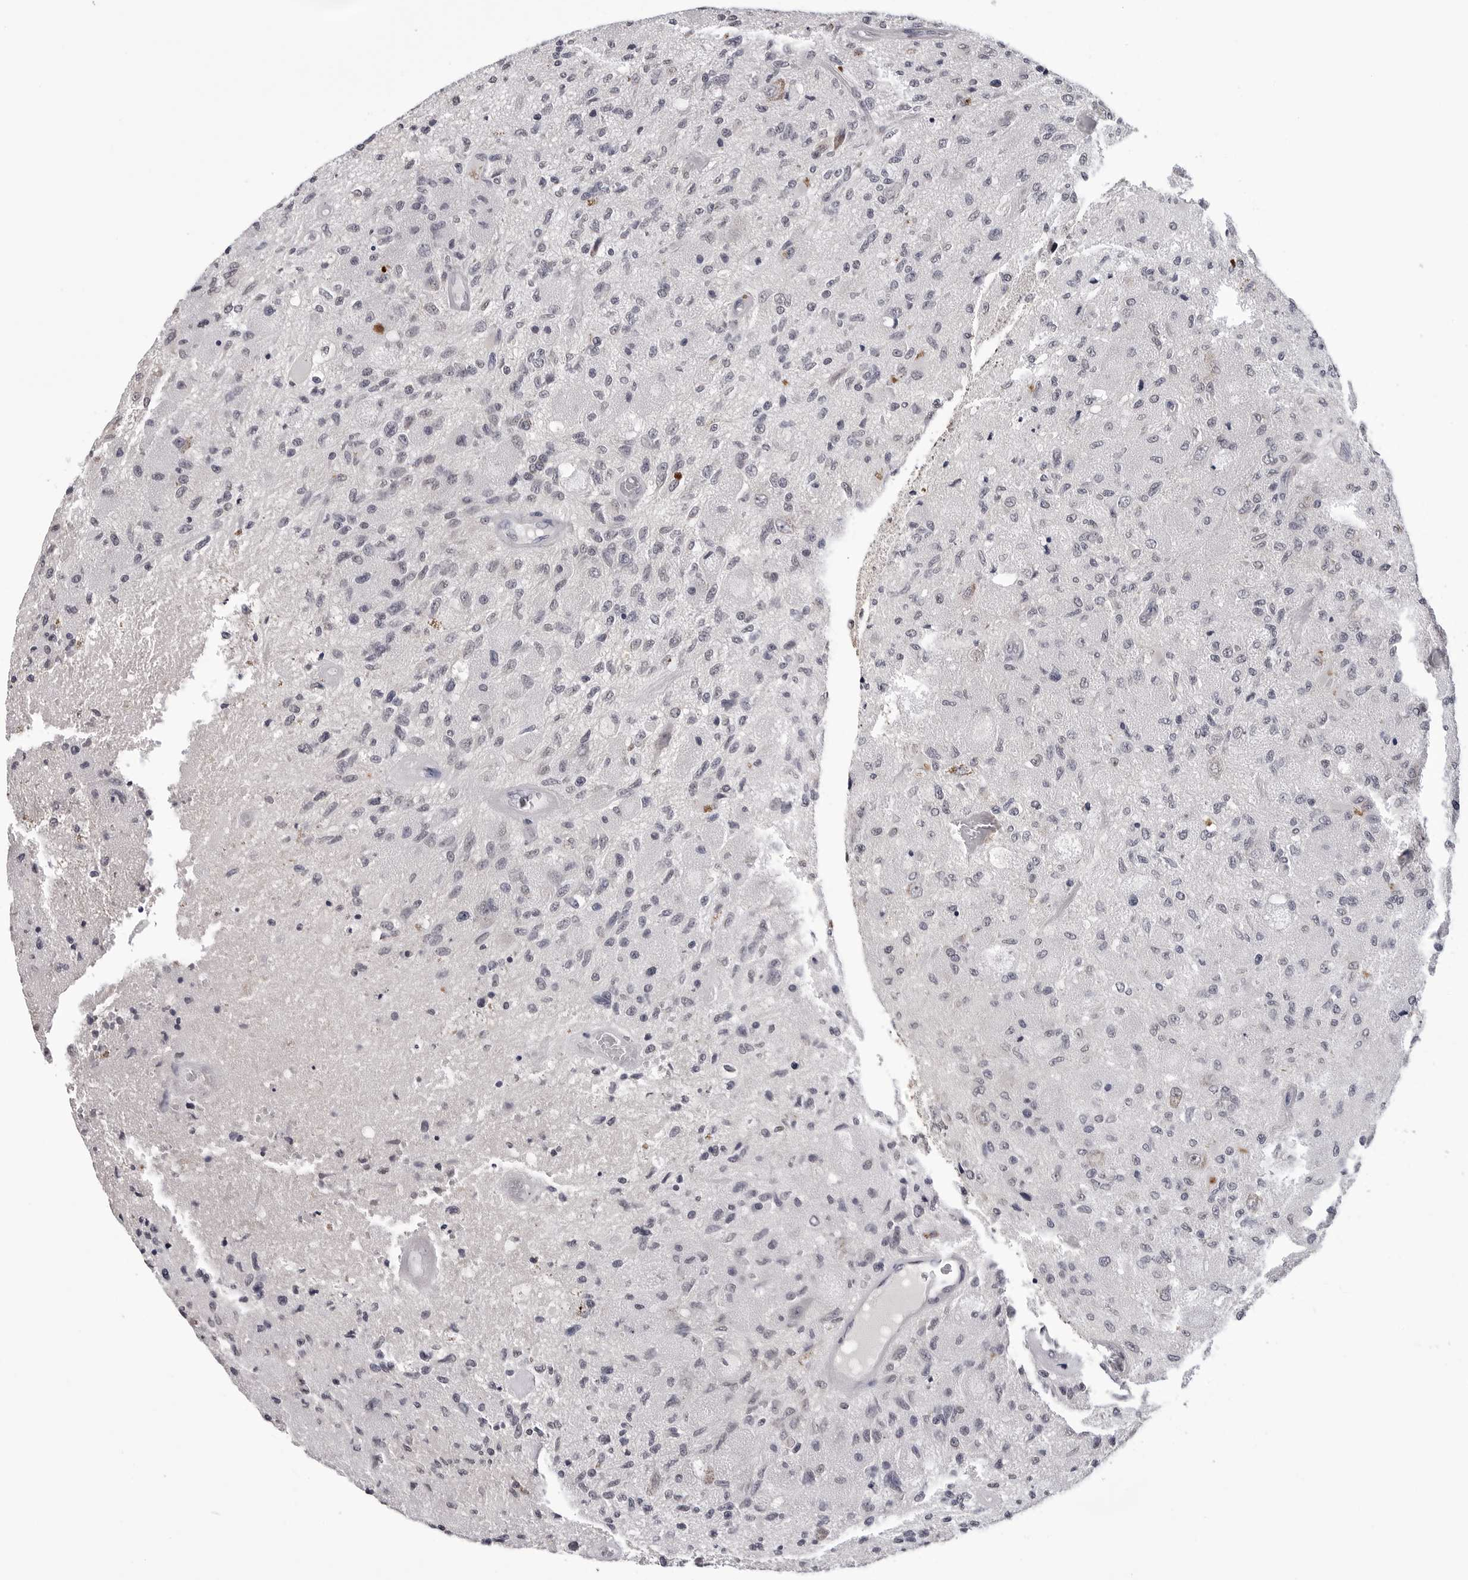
{"staining": {"intensity": "negative", "quantity": "none", "location": "none"}, "tissue": "glioma", "cell_type": "Tumor cells", "image_type": "cancer", "snomed": [{"axis": "morphology", "description": "Normal tissue, NOS"}, {"axis": "morphology", "description": "Glioma, malignant, High grade"}, {"axis": "topography", "description": "Cerebral cortex"}], "caption": "This is an immunohistochemistry (IHC) histopathology image of high-grade glioma (malignant). There is no positivity in tumor cells.", "gene": "CDK20", "patient": {"sex": "male", "age": 77}}